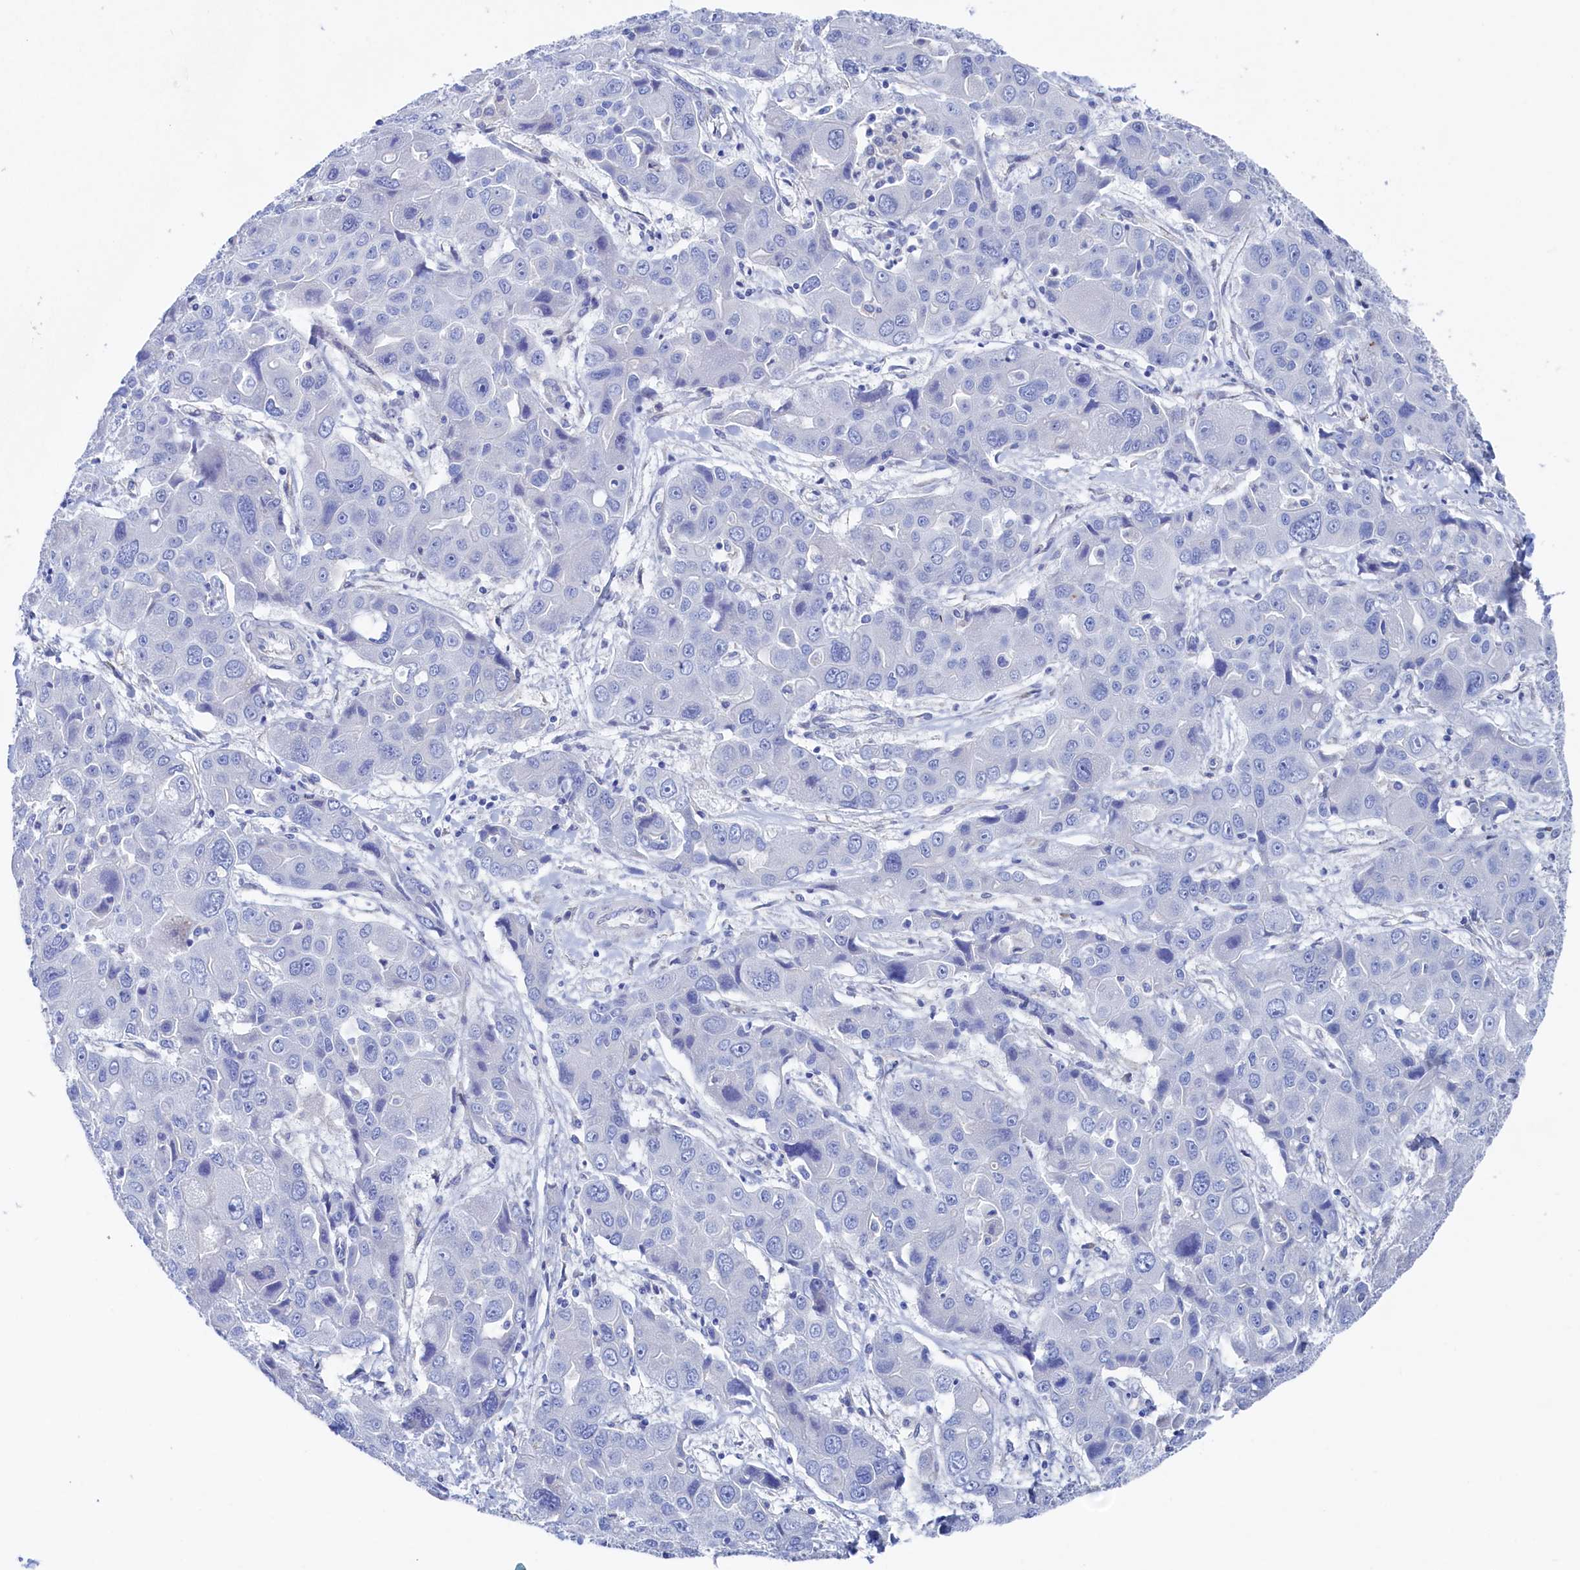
{"staining": {"intensity": "negative", "quantity": "none", "location": "none"}, "tissue": "liver cancer", "cell_type": "Tumor cells", "image_type": "cancer", "snomed": [{"axis": "morphology", "description": "Cholangiocarcinoma"}, {"axis": "topography", "description": "Liver"}], "caption": "Tumor cells show no significant staining in liver cancer.", "gene": "TMOD2", "patient": {"sex": "male", "age": 67}}